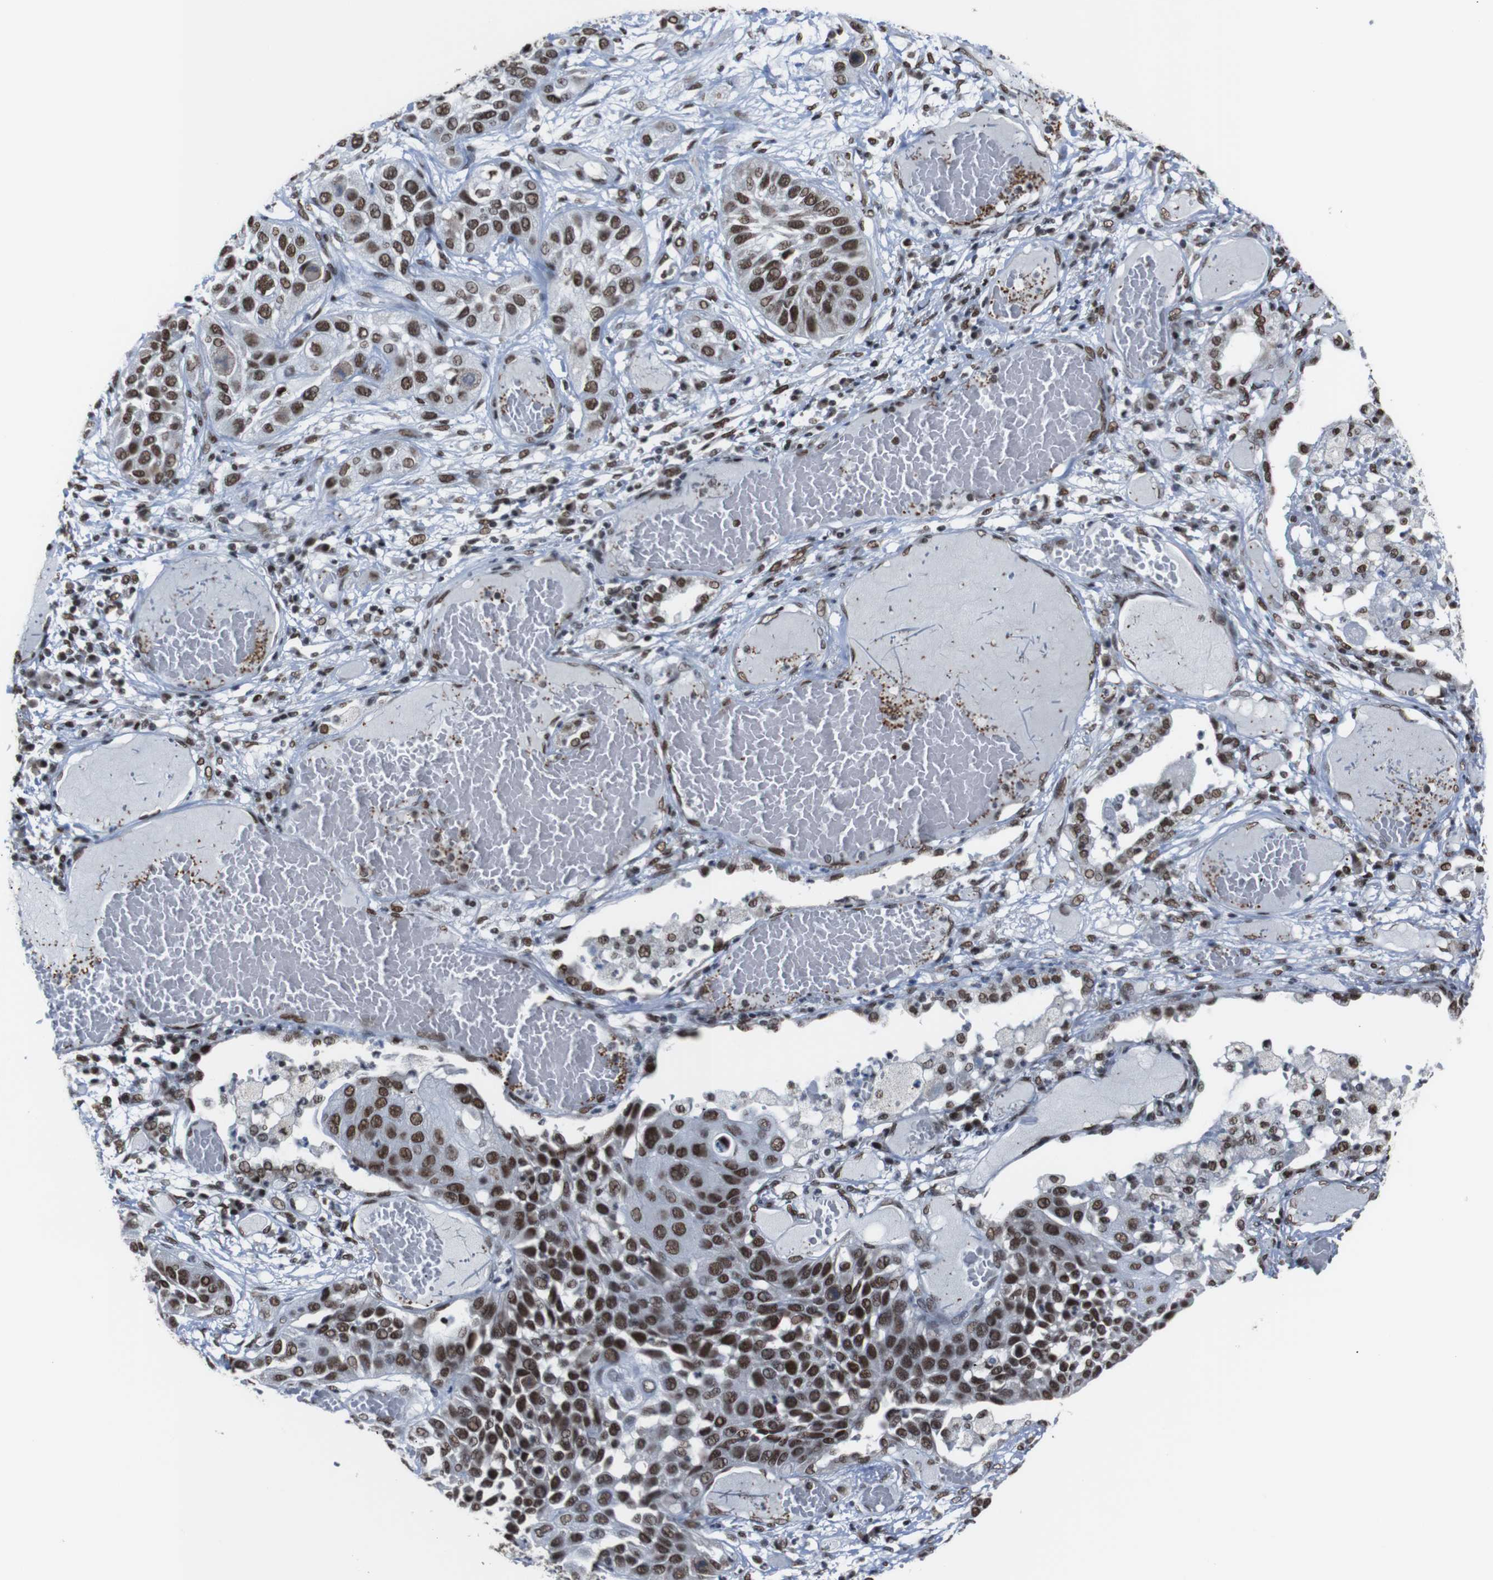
{"staining": {"intensity": "strong", "quantity": ">75%", "location": "nuclear"}, "tissue": "lung cancer", "cell_type": "Tumor cells", "image_type": "cancer", "snomed": [{"axis": "morphology", "description": "Squamous cell carcinoma, NOS"}, {"axis": "topography", "description": "Lung"}], "caption": "Tumor cells reveal high levels of strong nuclear positivity in approximately >75% of cells in squamous cell carcinoma (lung).", "gene": "ROMO1", "patient": {"sex": "male", "age": 71}}